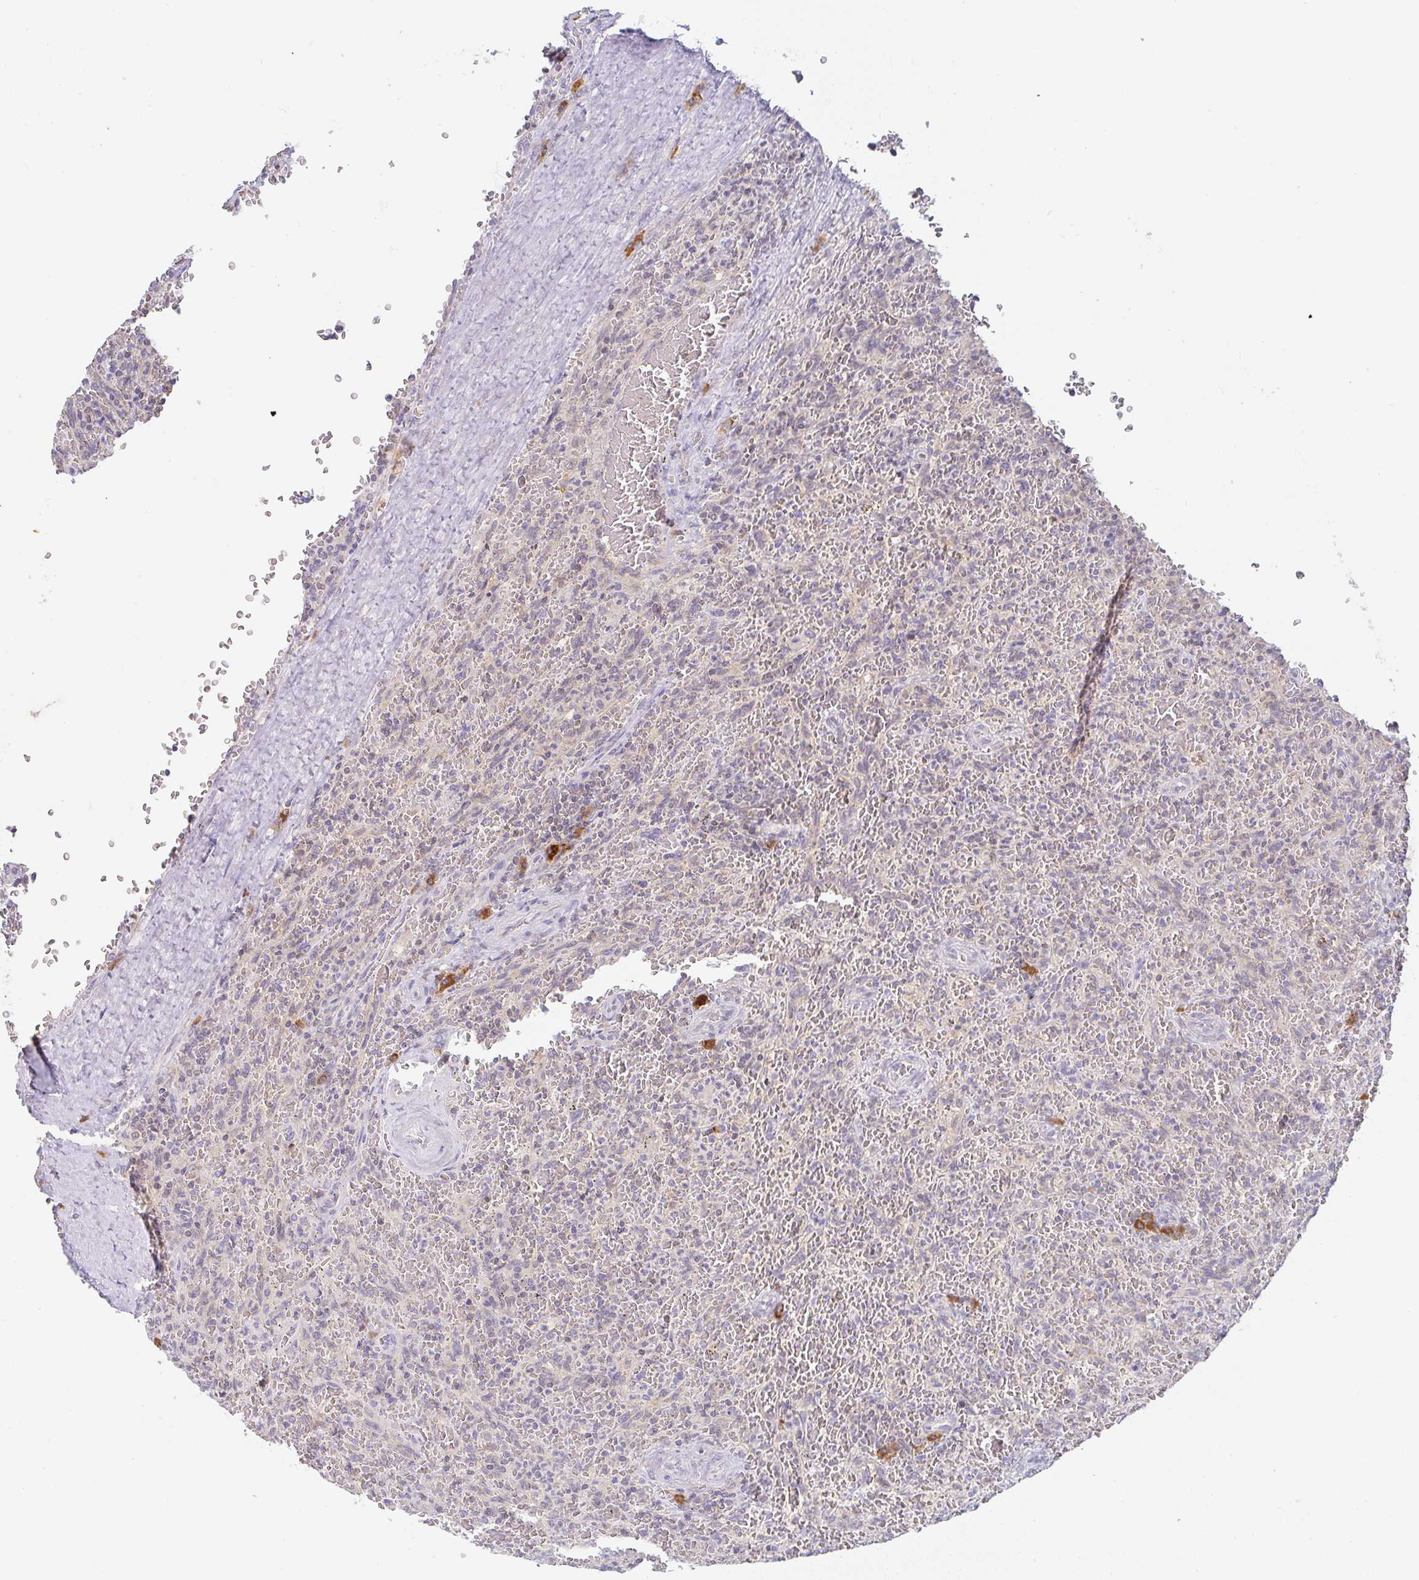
{"staining": {"intensity": "negative", "quantity": "none", "location": "none"}, "tissue": "lymphoma", "cell_type": "Tumor cells", "image_type": "cancer", "snomed": [{"axis": "morphology", "description": "Malignant lymphoma, non-Hodgkin's type, Low grade"}, {"axis": "topography", "description": "Spleen"}], "caption": "IHC micrograph of neoplastic tissue: human lymphoma stained with DAB demonstrates no significant protein expression in tumor cells.", "gene": "DERL2", "patient": {"sex": "female", "age": 64}}